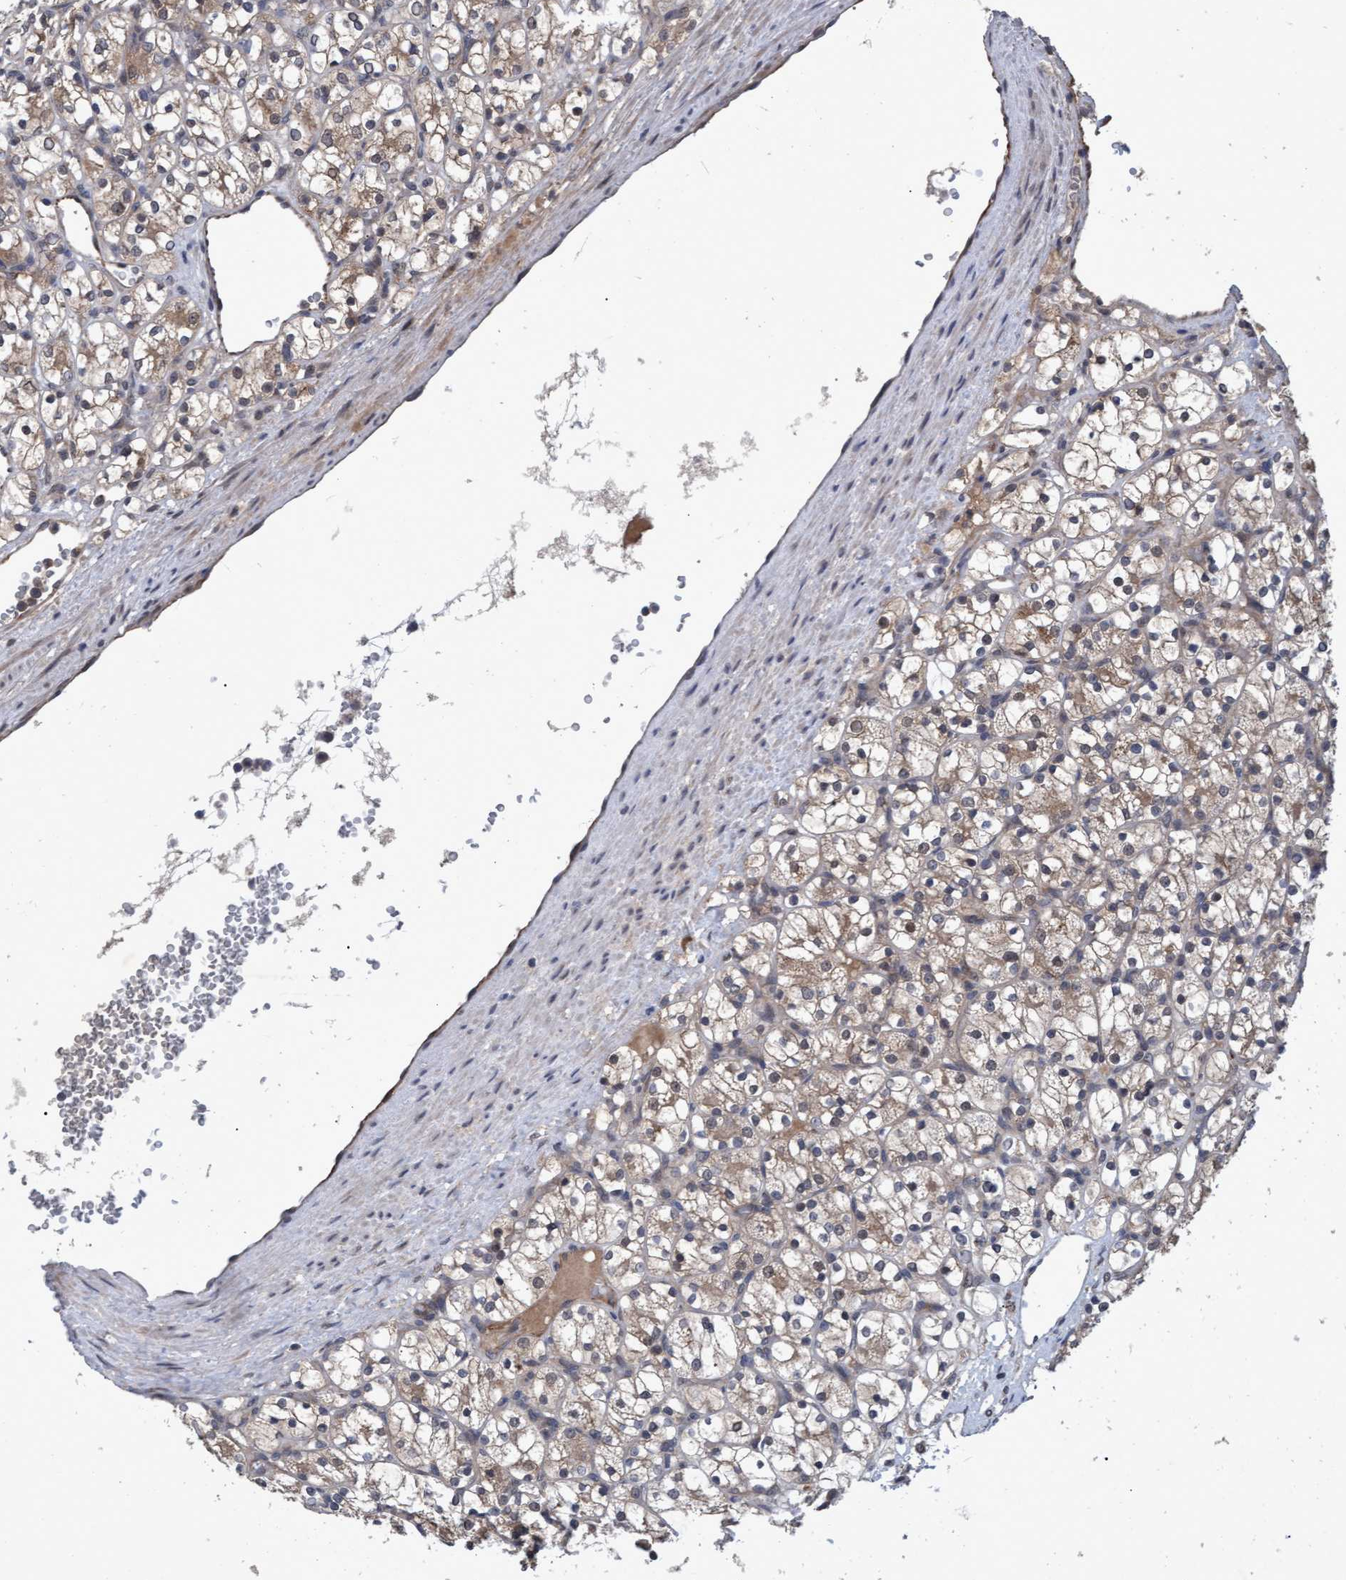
{"staining": {"intensity": "moderate", "quantity": ">75%", "location": "cytoplasmic/membranous"}, "tissue": "renal cancer", "cell_type": "Tumor cells", "image_type": "cancer", "snomed": [{"axis": "morphology", "description": "Adenocarcinoma, NOS"}, {"axis": "topography", "description": "Kidney"}], "caption": "Renal cancer stained with DAB (3,3'-diaminobenzidine) immunohistochemistry (IHC) exhibits medium levels of moderate cytoplasmic/membranous expression in about >75% of tumor cells.", "gene": "PSMB6", "patient": {"sex": "female", "age": 69}}